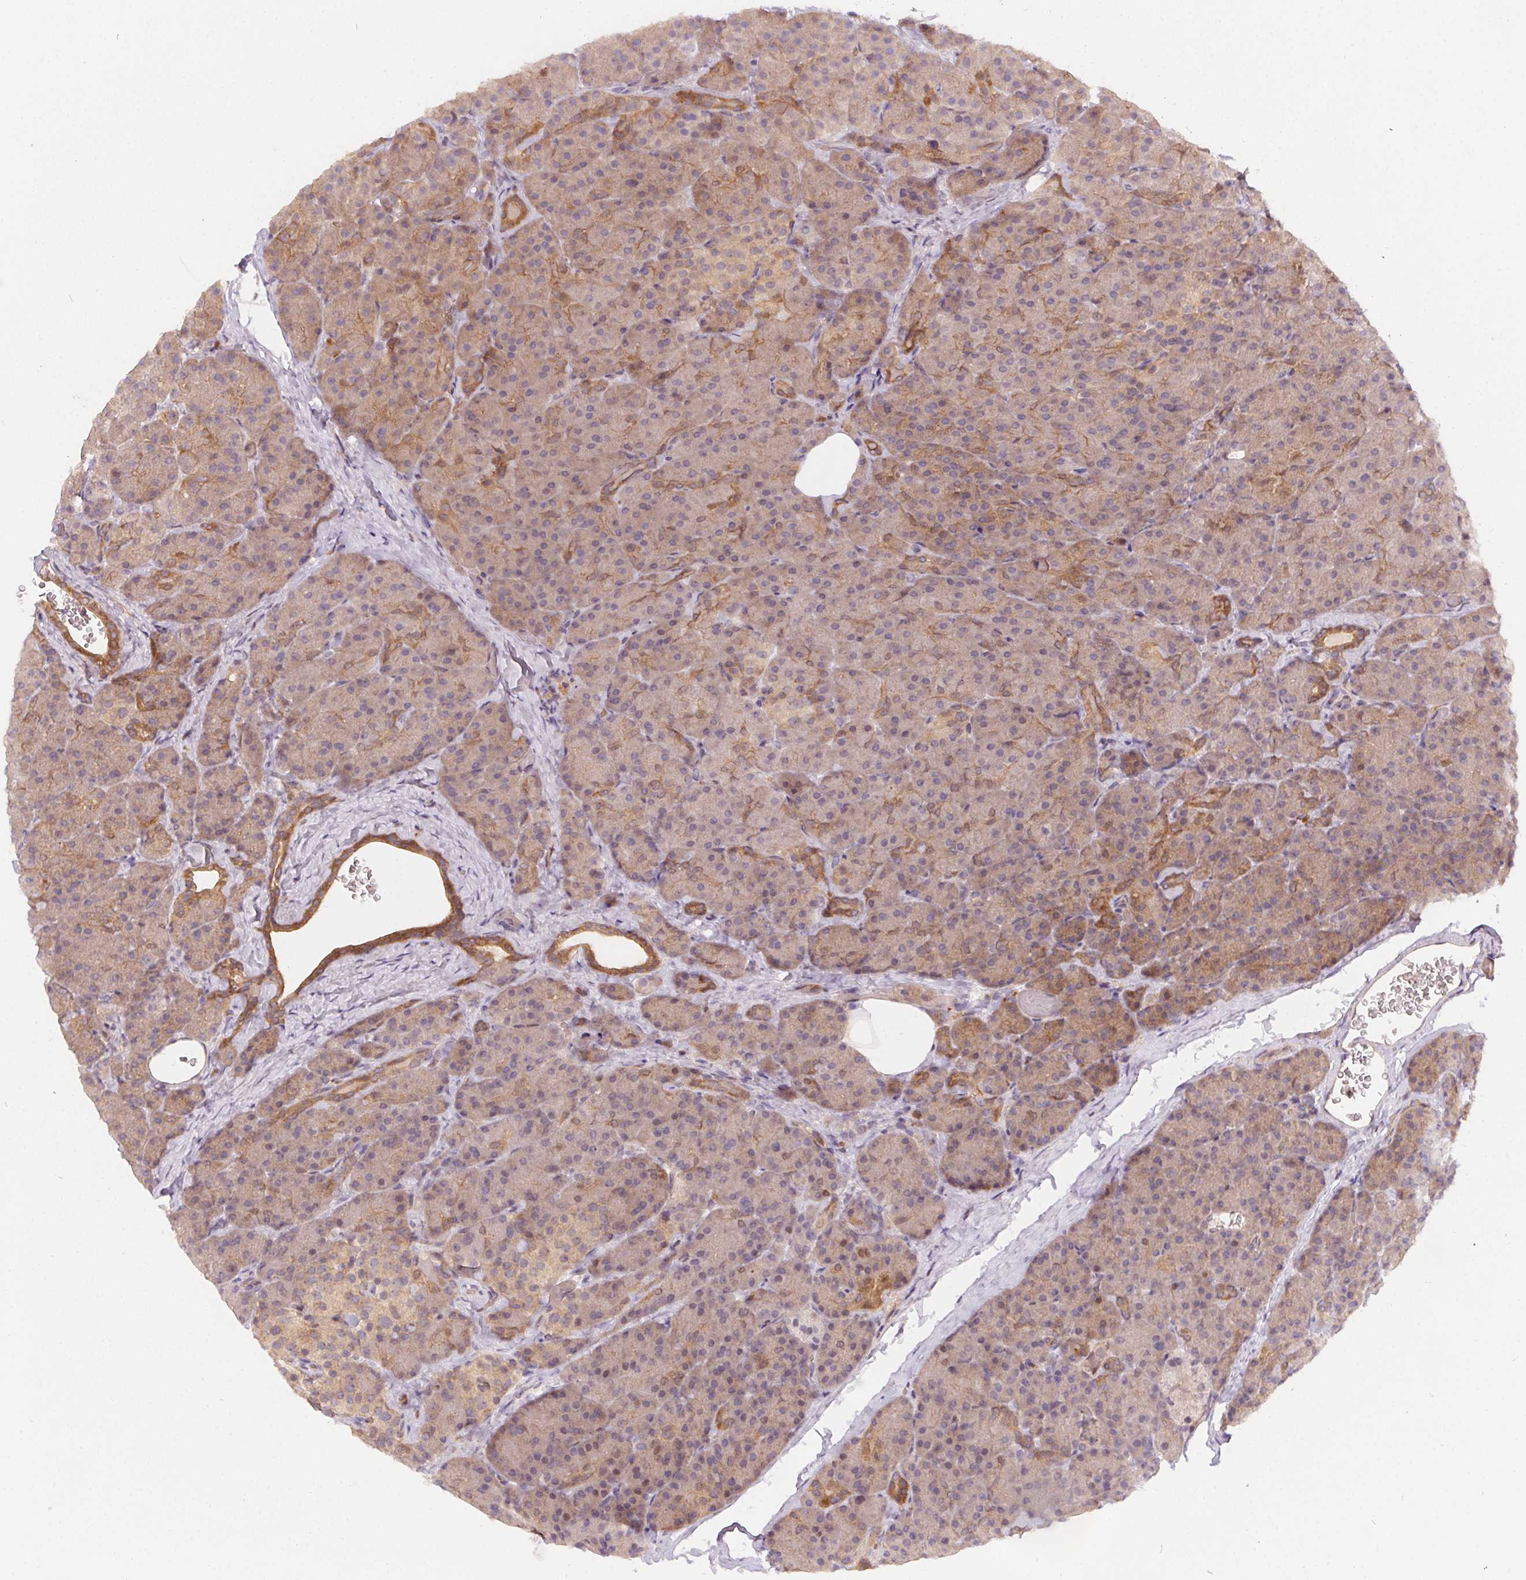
{"staining": {"intensity": "moderate", "quantity": "25%-75%", "location": "cytoplasmic/membranous,nuclear"}, "tissue": "pancreas", "cell_type": "Exocrine glandular cells", "image_type": "normal", "snomed": [{"axis": "morphology", "description": "Normal tissue, NOS"}, {"axis": "topography", "description": "Pancreas"}], "caption": "Immunohistochemistry photomicrograph of benign pancreas: human pancreas stained using IHC displays medium levels of moderate protein expression localized specifically in the cytoplasmic/membranous,nuclear of exocrine glandular cells, appearing as a cytoplasmic/membranous,nuclear brown color.", "gene": "NUDT16", "patient": {"sex": "male", "age": 57}}